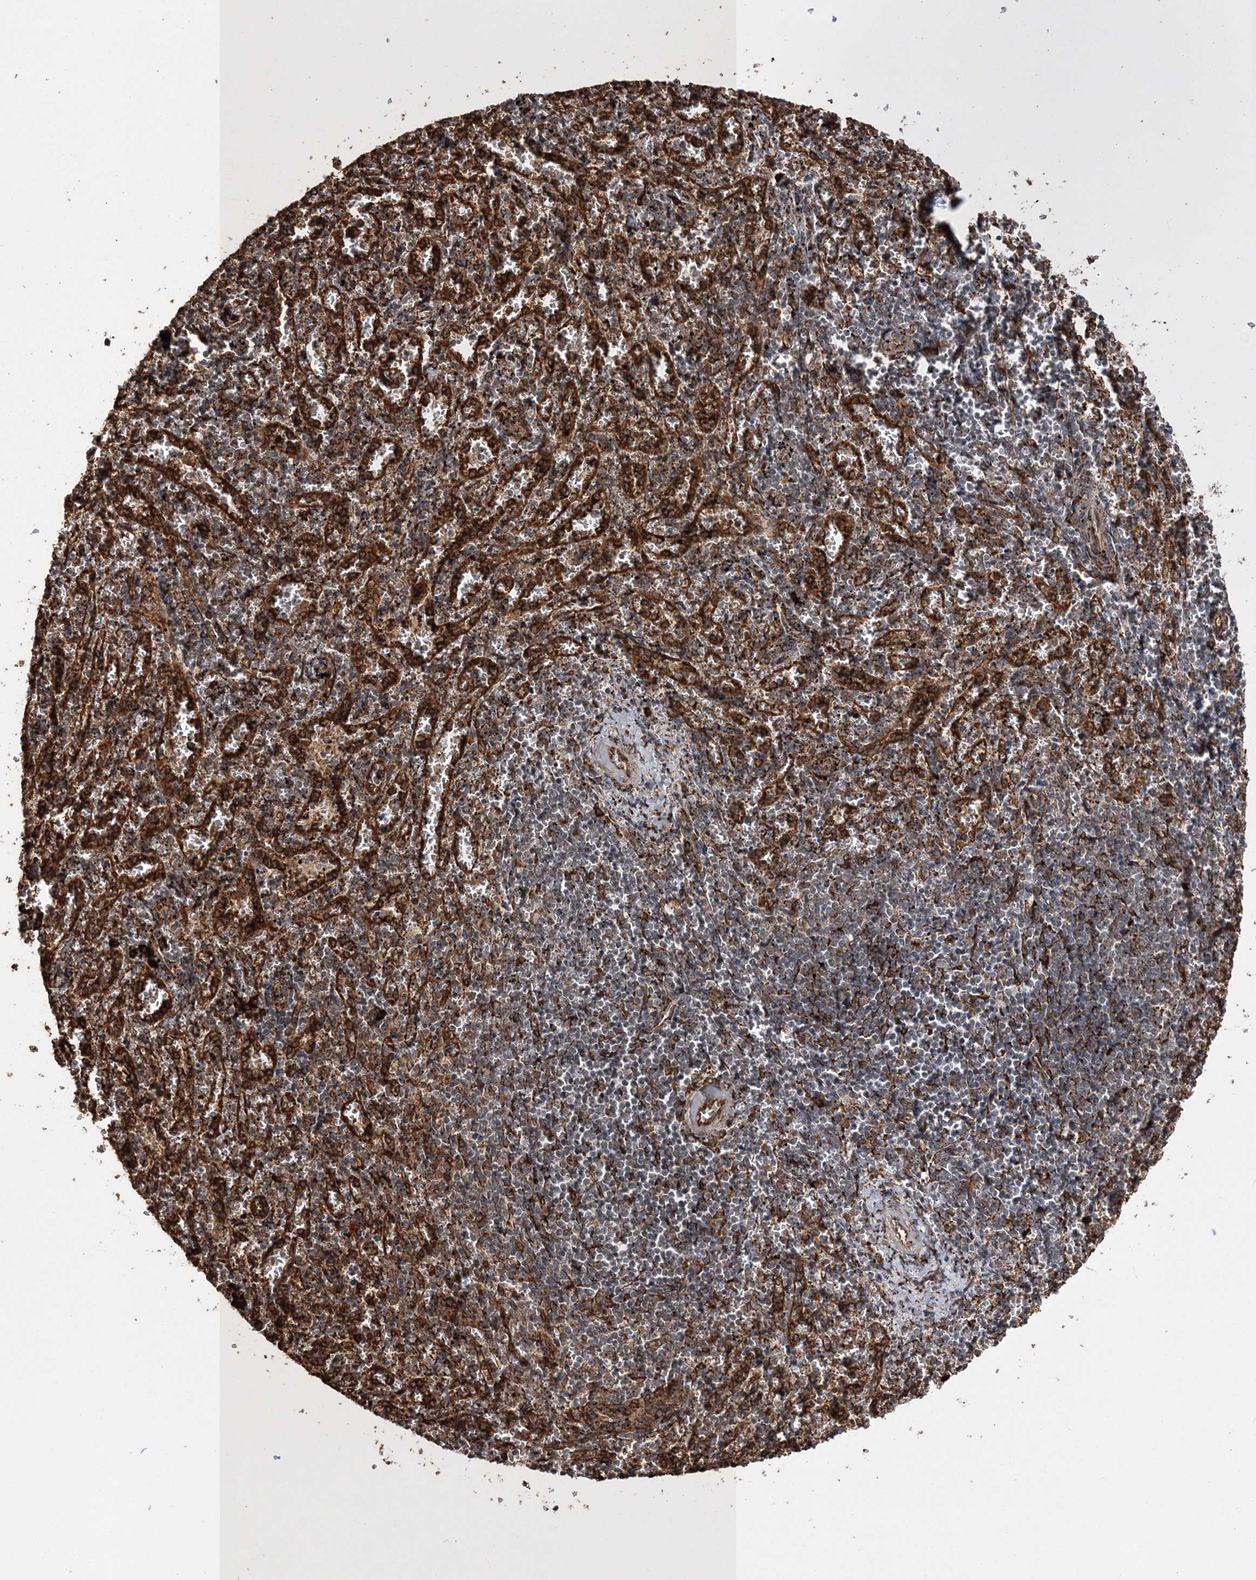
{"staining": {"intensity": "moderate", "quantity": "25%-75%", "location": "cytoplasmic/membranous"}, "tissue": "spleen", "cell_type": "Cells in red pulp", "image_type": "normal", "snomed": [{"axis": "morphology", "description": "Normal tissue, NOS"}, {"axis": "topography", "description": "Spleen"}], "caption": "Approximately 25%-75% of cells in red pulp in normal spleen reveal moderate cytoplasmic/membranous protein expression as visualized by brown immunohistochemical staining.", "gene": "SCRN3", "patient": {"sex": "male", "age": 11}}